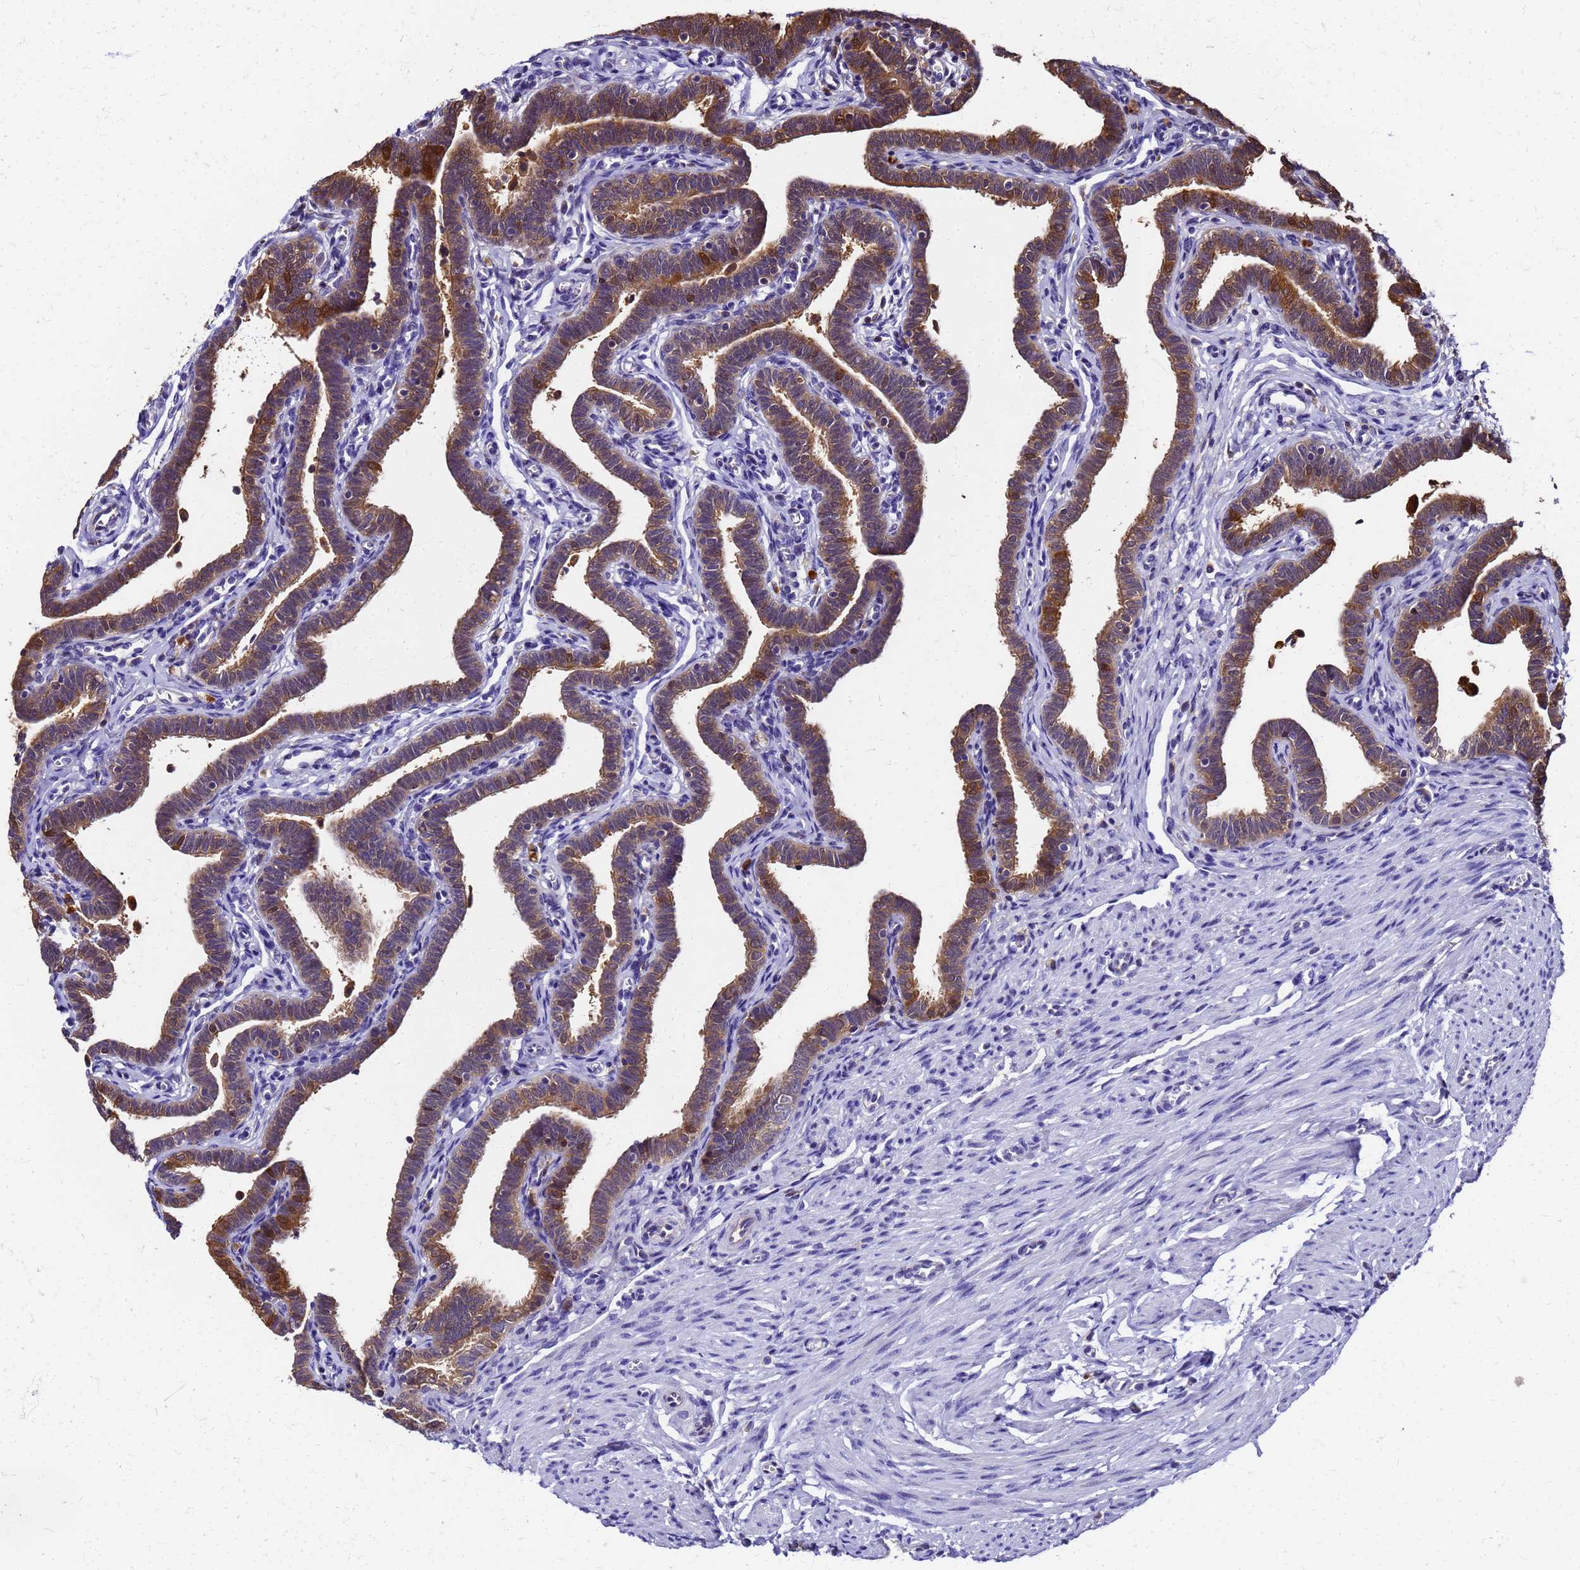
{"staining": {"intensity": "moderate", "quantity": ">75%", "location": "cytoplasmic/membranous,nuclear"}, "tissue": "fallopian tube", "cell_type": "Glandular cells", "image_type": "normal", "snomed": [{"axis": "morphology", "description": "Normal tissue, NOS"}, {"axis": "topography", "description": "Fallopian tube"}], "caption": "IHC (DAB) staining of benign human fallopian tube exhibits moderate cytoplasmic/membranous,nuclear protein expression in about >75% of glandular cells.", "gene": "S100A11", "patient": {"sex": "female", "age": 36}}